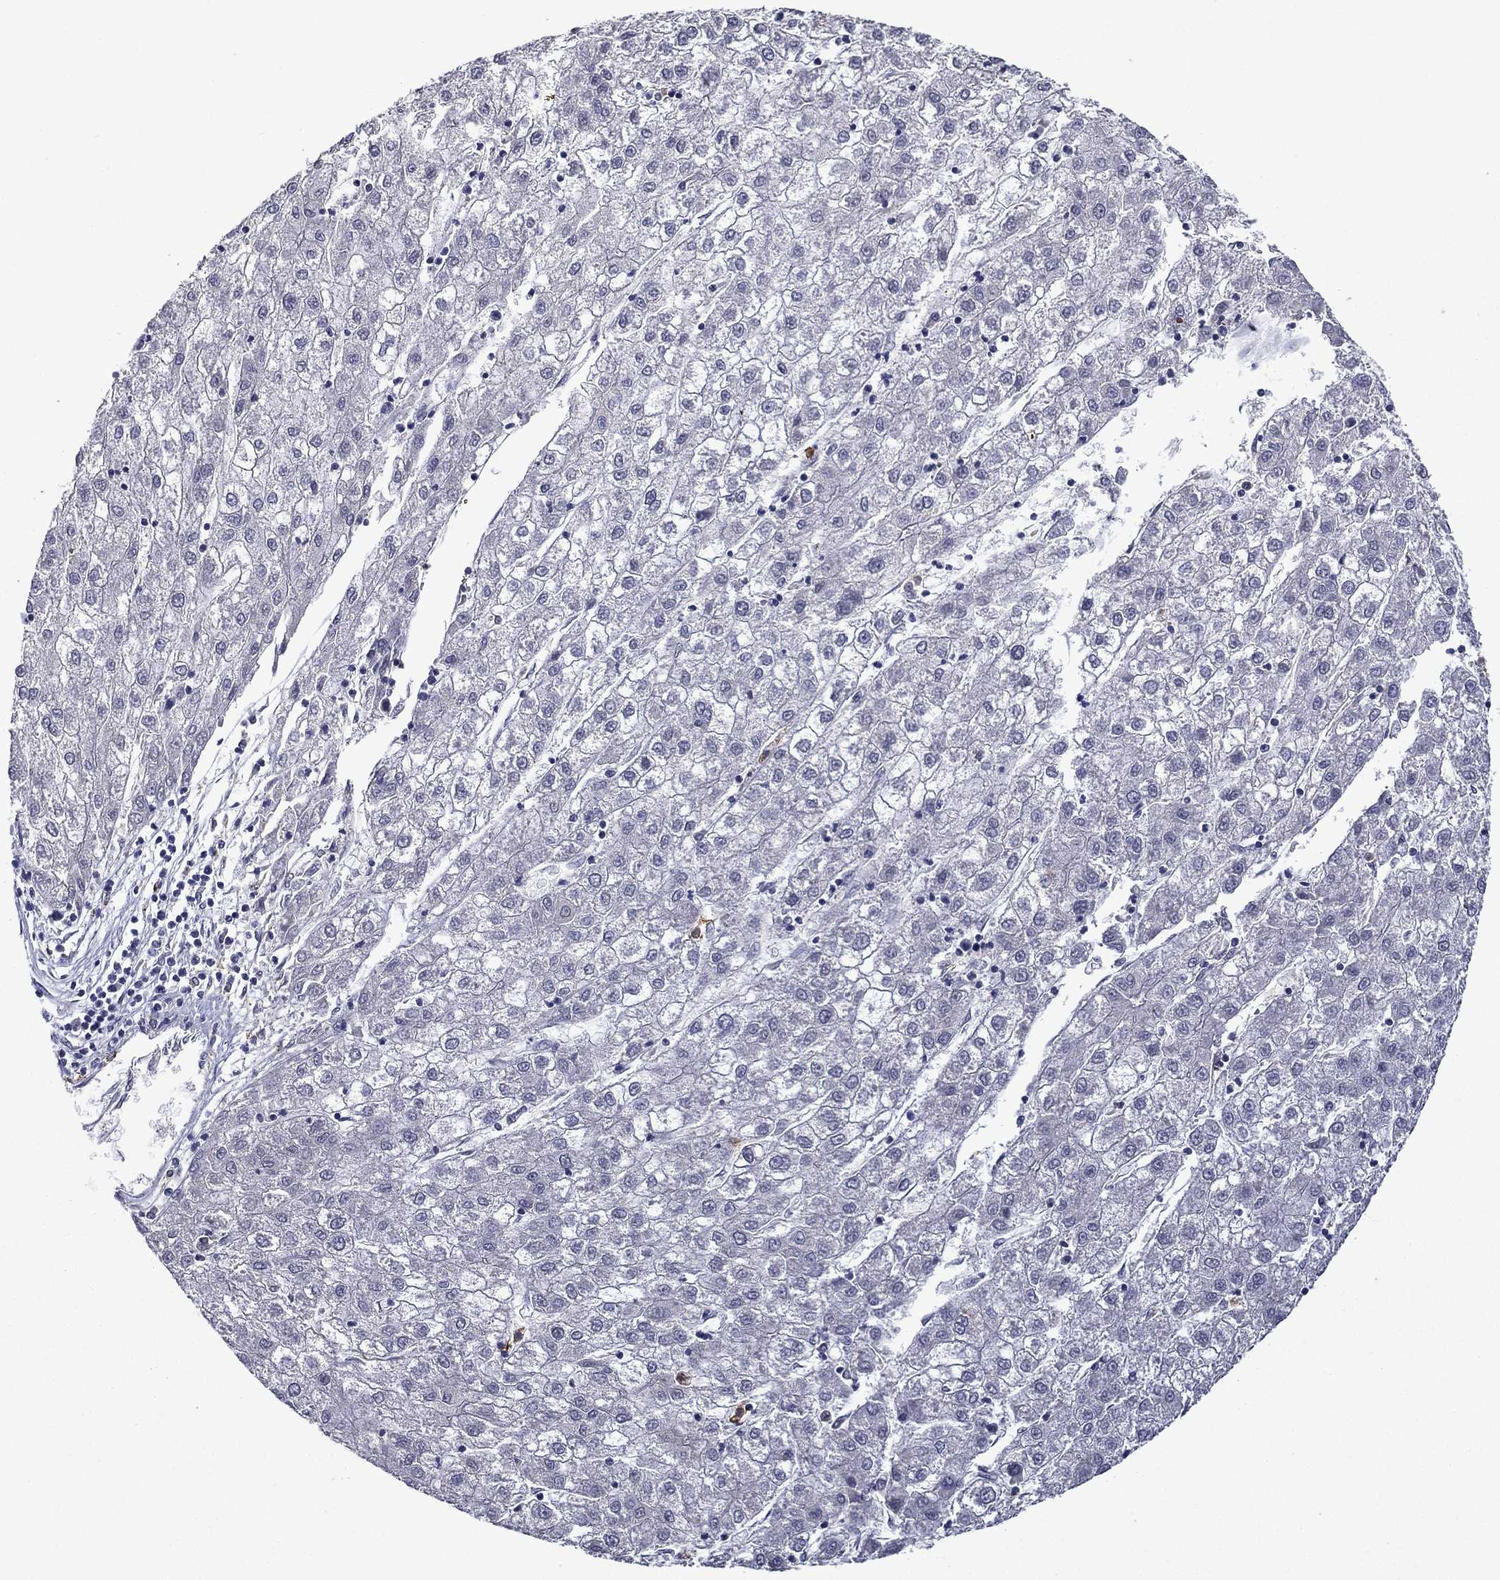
{"staining": {"intensity": "negative", "quantity": "none", "location": "none"}, "tissue": "liver cancer", "cell_type": "Tumor cells", "image_type": "cancer", "snomed": [{"axis": "morphology", "description": "Carcinoma, Hepatocellular, NOS"}, {"axis": "topography", "description": "Liver"}], "caption": "Tumor cells are negative for protein expression in human hepatocellular carcinoma (liver).", "gene": "IRF5", "patient": {"sex": "male", "age": 72}}